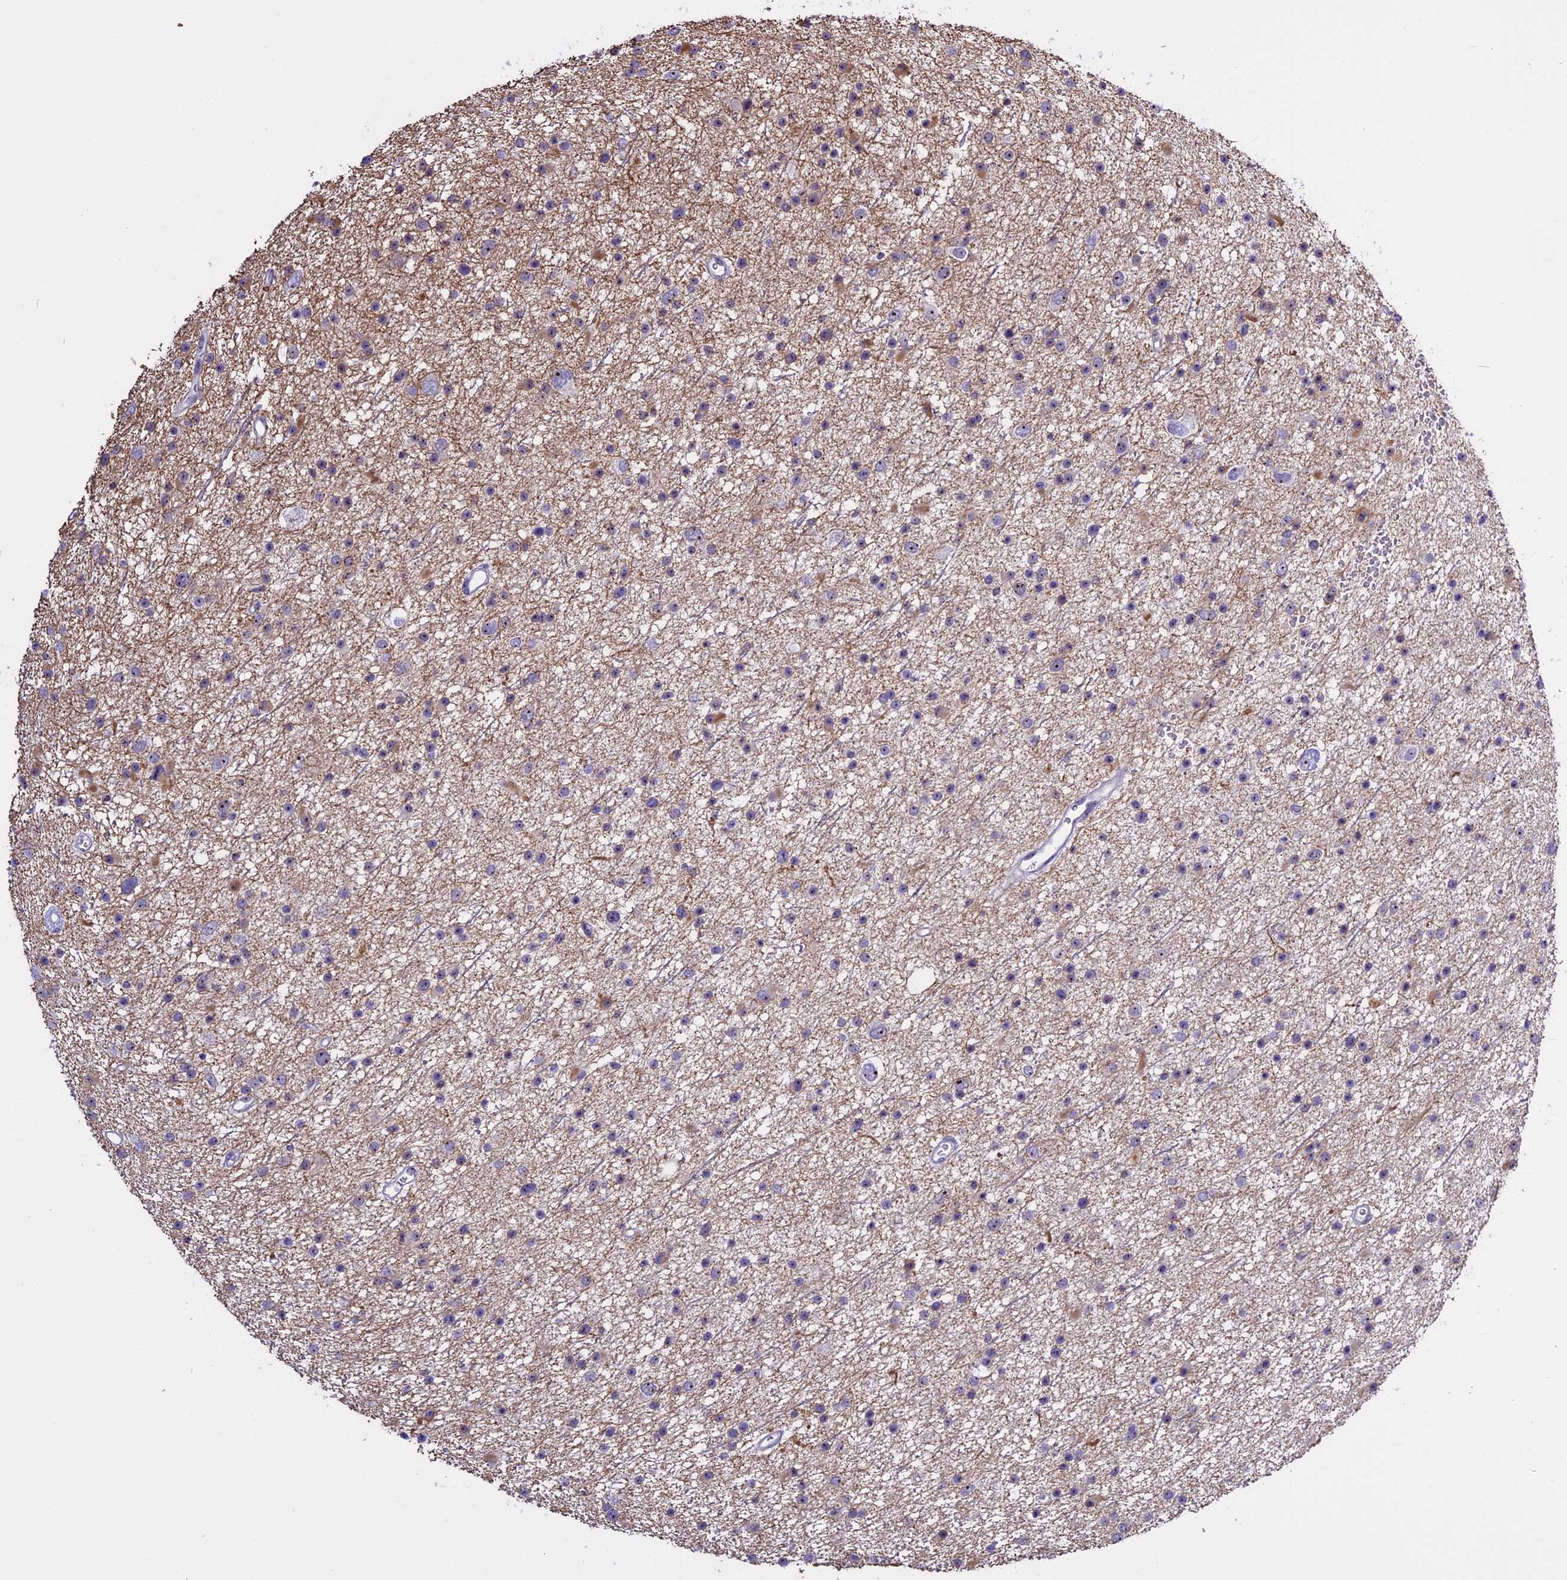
{"staining": {"intensity": "weak", "quantity": "<25%", "location": "nuclear"}, "tissue": "glioma", "cell_type": "Tumor cells", "image_type": "cancer", "snomed": [{"axis": "morphology", "description": "Glioma, malignant, Low grade"}, {"axis": "topography", "description": "Cerebral cortex"}], "caption": "Tumor cells show no significant staining in low-grade glioma (malignant). Brightfield microscopy of immunohistochemistry (IHC) stained with DAB (brown) and hematoxylin (blue), captured at high magnification.", "gene": "TBL3", "patient": {"sex": "female", "age": 39}}